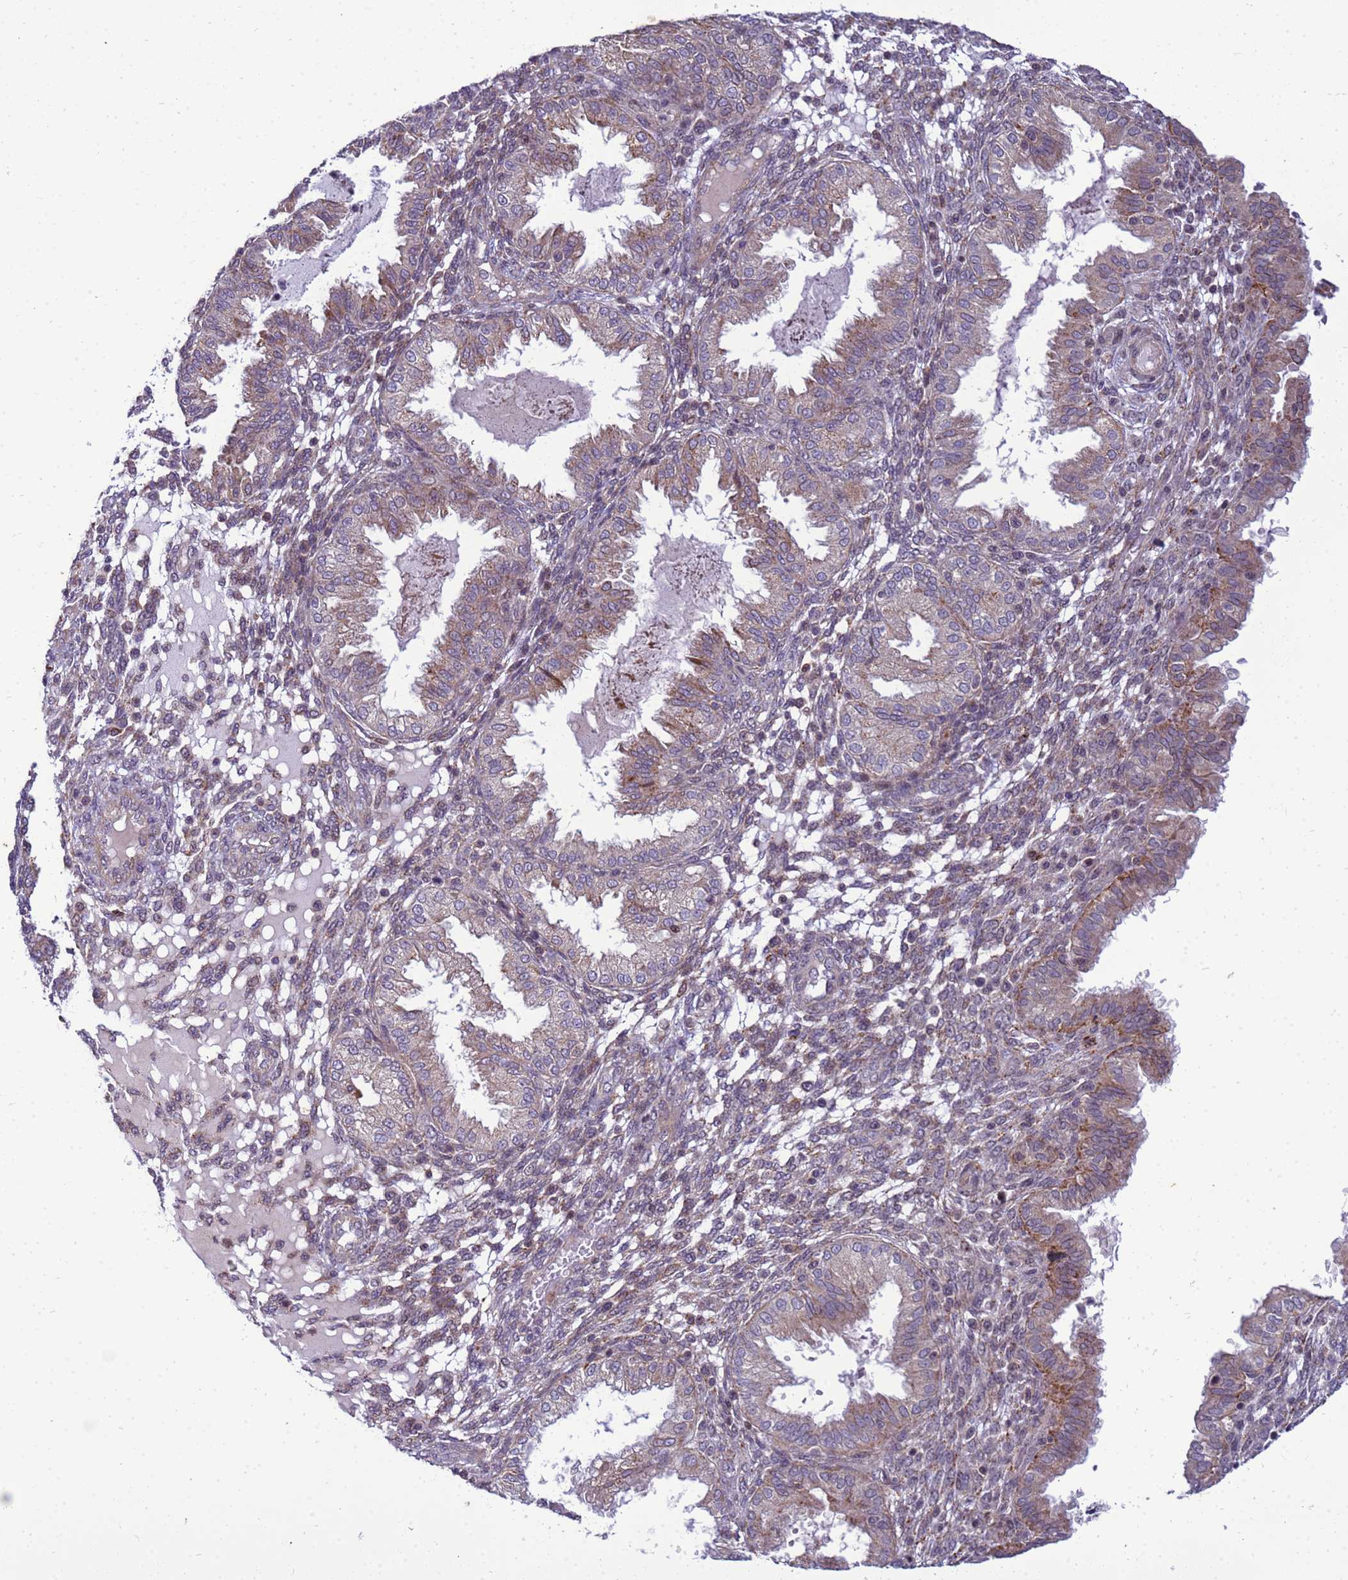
{"staining": {"intensity": "weak", "quantity": "<25%", "location": "cytoplasmic/membranous"}, "tissue": "endometrium", "cell_type": "Cells in endometrial stroma", "image_type": "normal", "snomed": [{"axis": "morphology", "description": "Normal tissue, NOS"}, {"axis": "topography", "description": "Endometrium"}], "caption": "This is an immunohistochemistry histopathology image of unremarkable endometrium. There is no positivity in cells in endometrial stroma.", "gene": "C12orf43", "patient": {"sex": "female", "age": 33}}